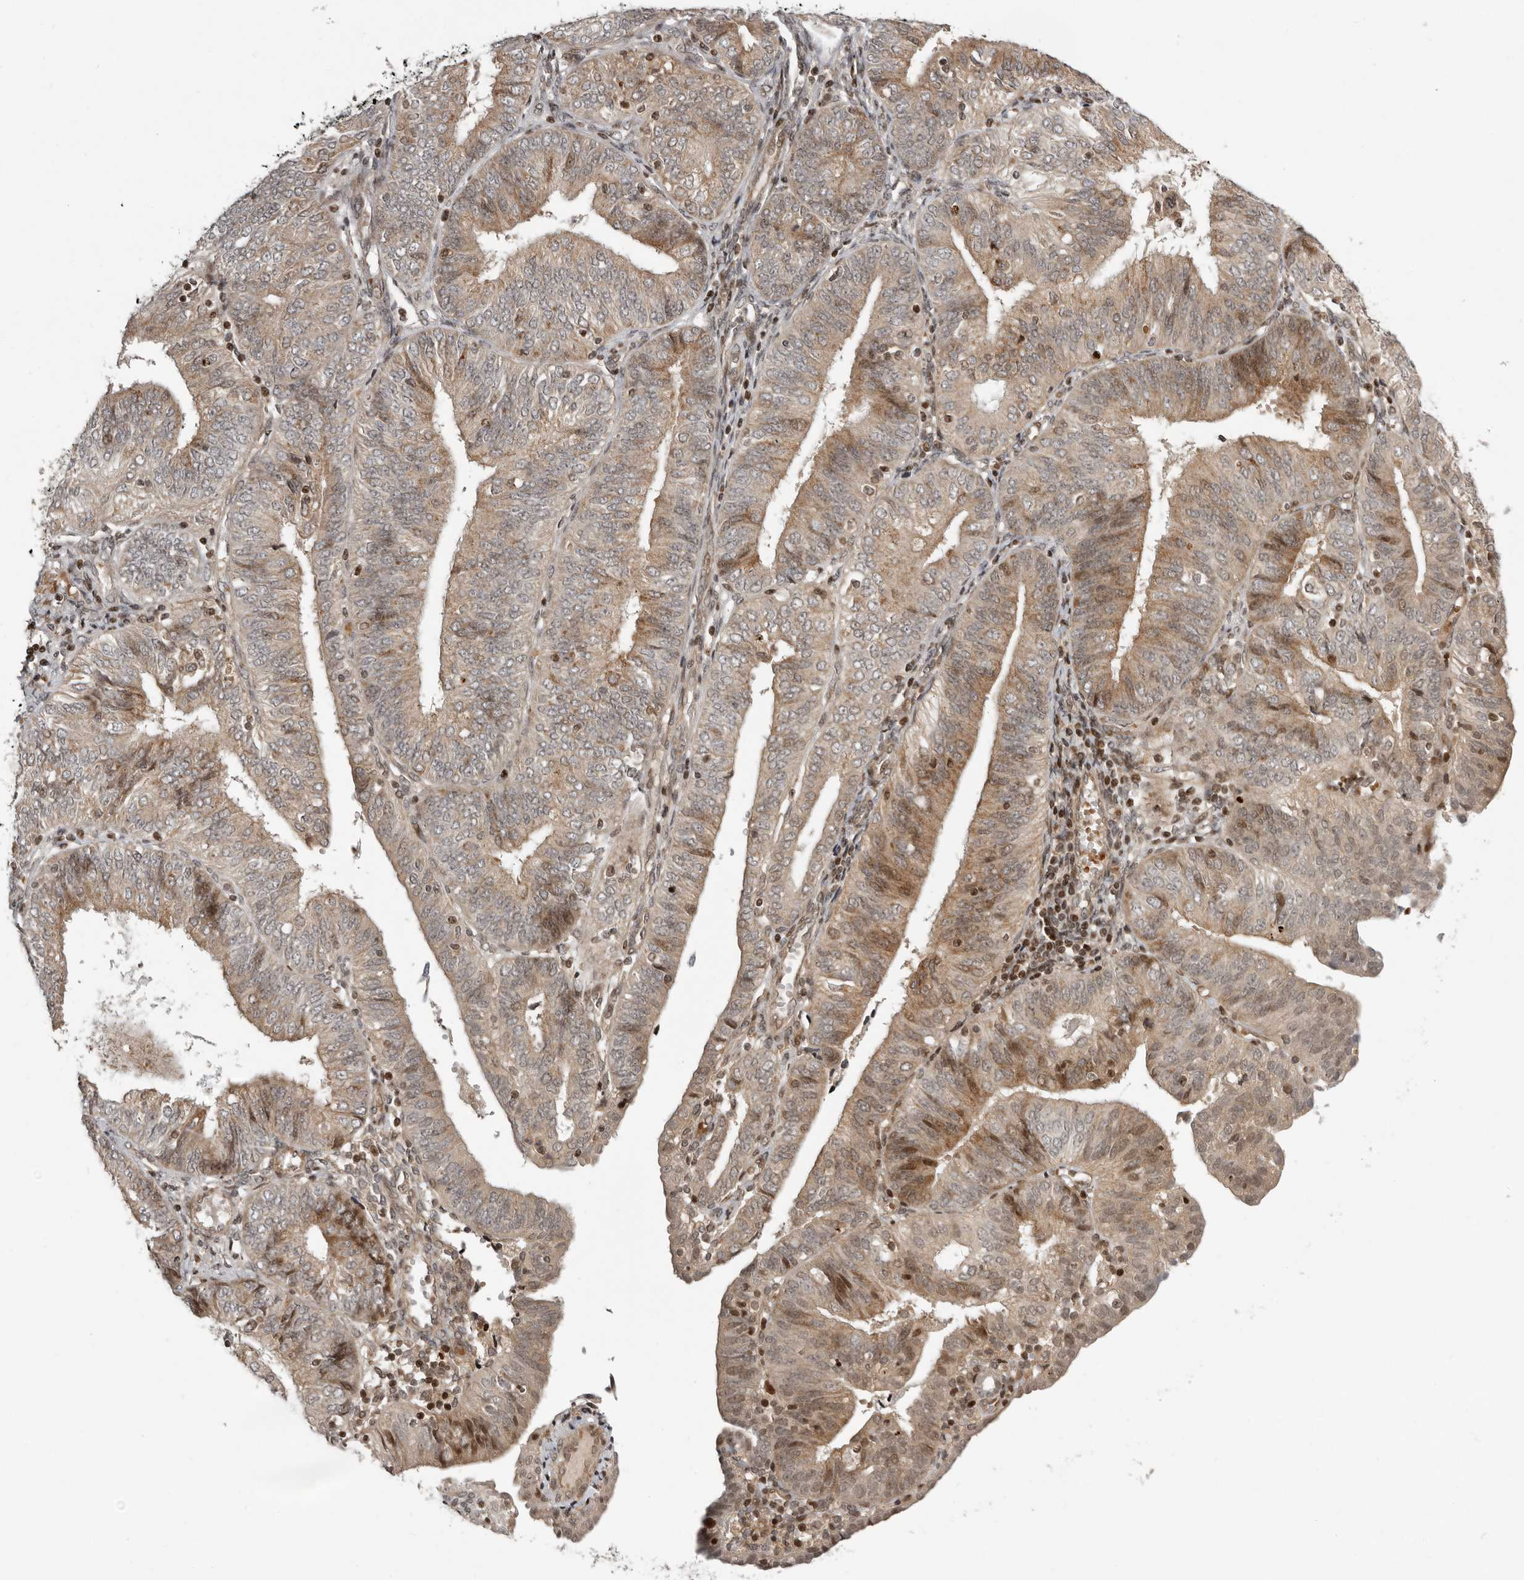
{"staining": {"intensity": "moderate", "quantity": "25%-75%", "location": "cytoplasmic/membranous,nuclear"}, "tissue": "endometrial cancer", "cell_type": "Tumor cells", "image_type": "cancer", "snomed": [{"axis": "morphology", "description": "Adenocarcinoma, NOS"}, {"axis": "topography", "description": "Endometrium"}], "caption": "Immunohistochemistry of endometrial cancer displays medium levels of moderate cytoplasmic/membranous and nuclear expression in about 25%-75% of tumor cells.", "gene": "RABIF", "patient": {"sex": "female", "age": 58}}